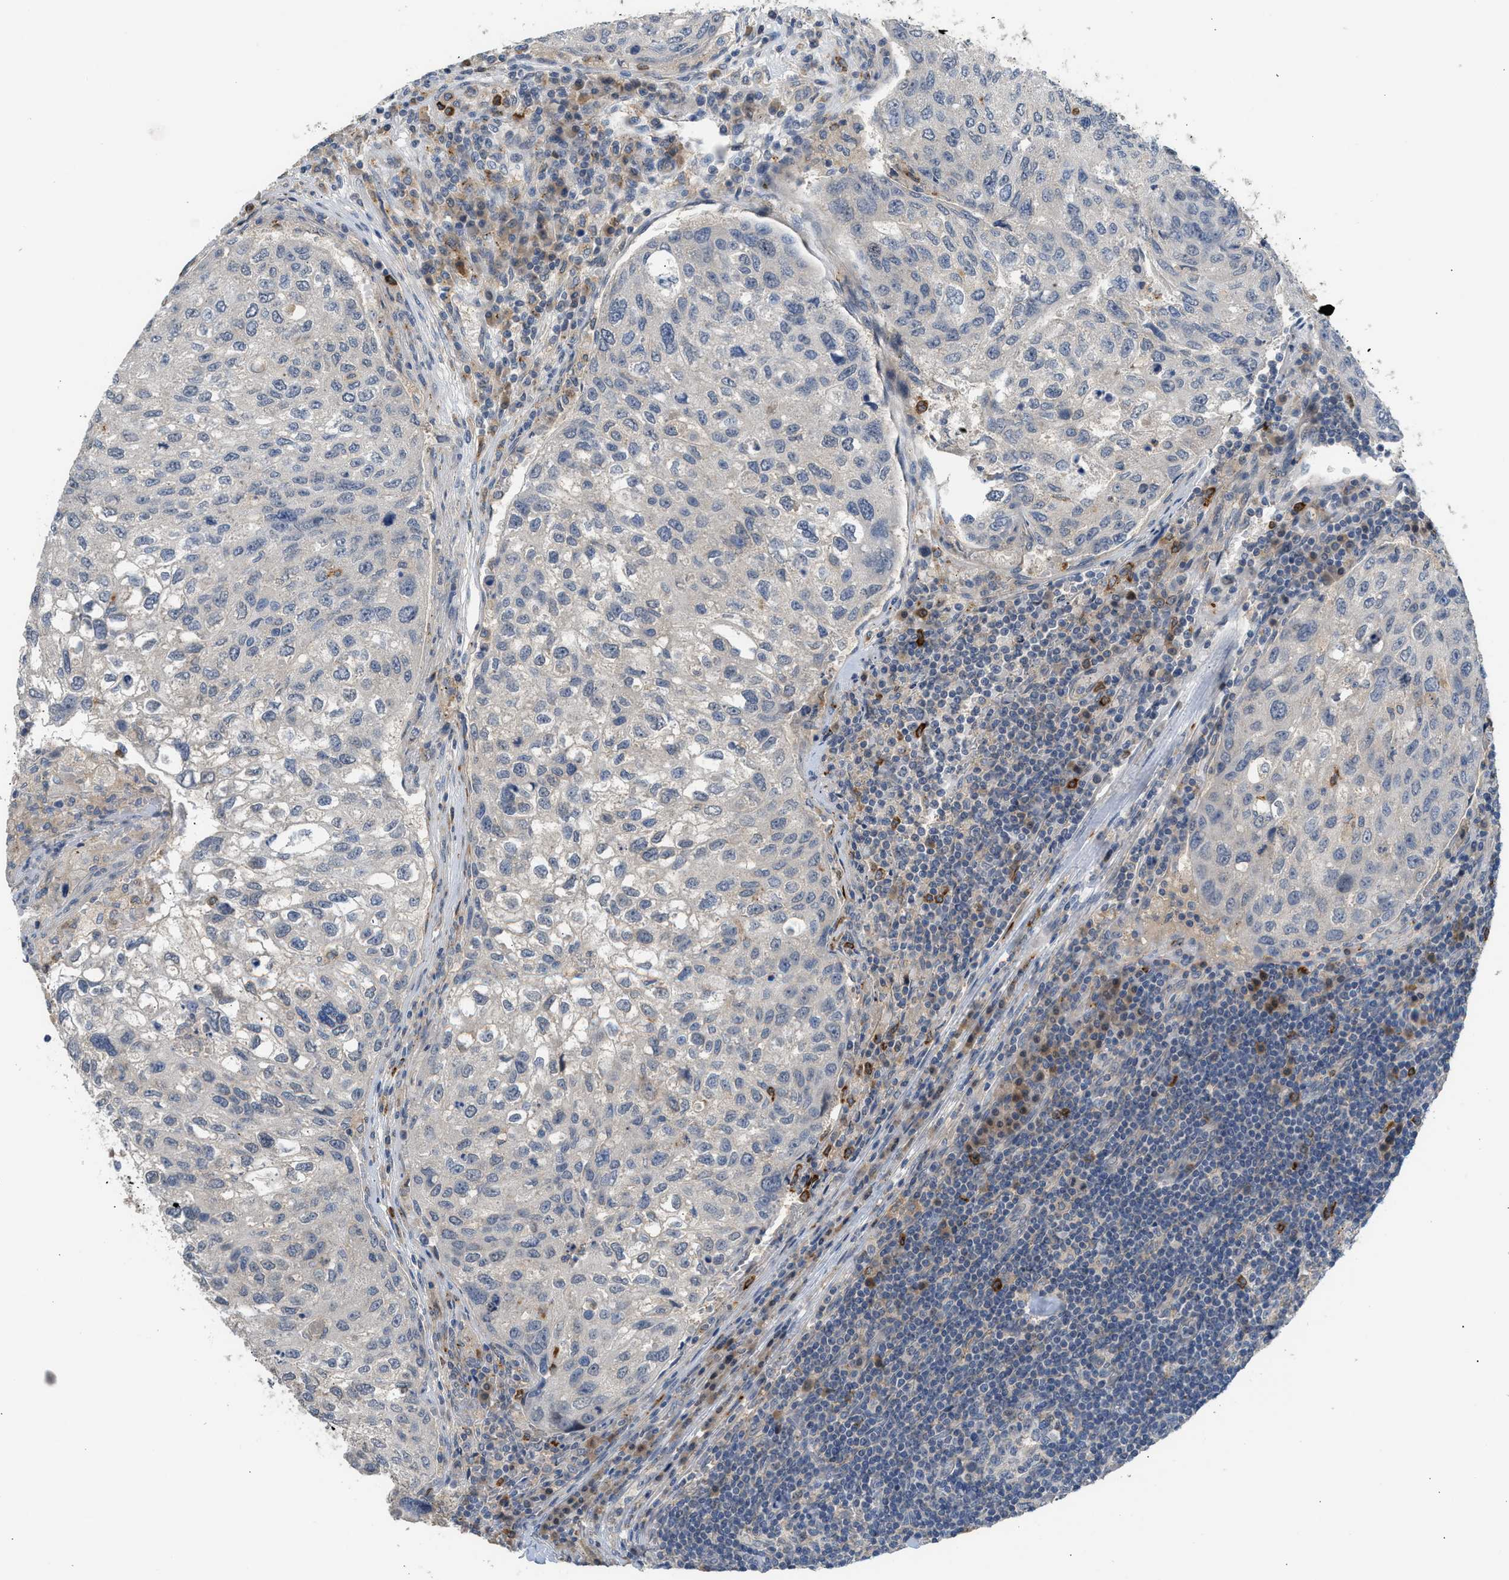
{"staining": {"intensity": "negative", "quantity": "none", "location": "none"}, "tissue": "urothelial cancer", "cell_type": "Tumor cells", "image_type": "cancer", "snomed": [{"axis": "morphology", "description": "Urothelial carcinoma, High grade"}, {"axis": "topography", "description": "Lymph node"}, {"axis": "topography", "description": "Urinary bladder"}], "caption": "There is no significant staining in tumor cells of urothelial cancer.", "gene": "RHBDF2", "patient": {"sex": "male", "age": 51}}